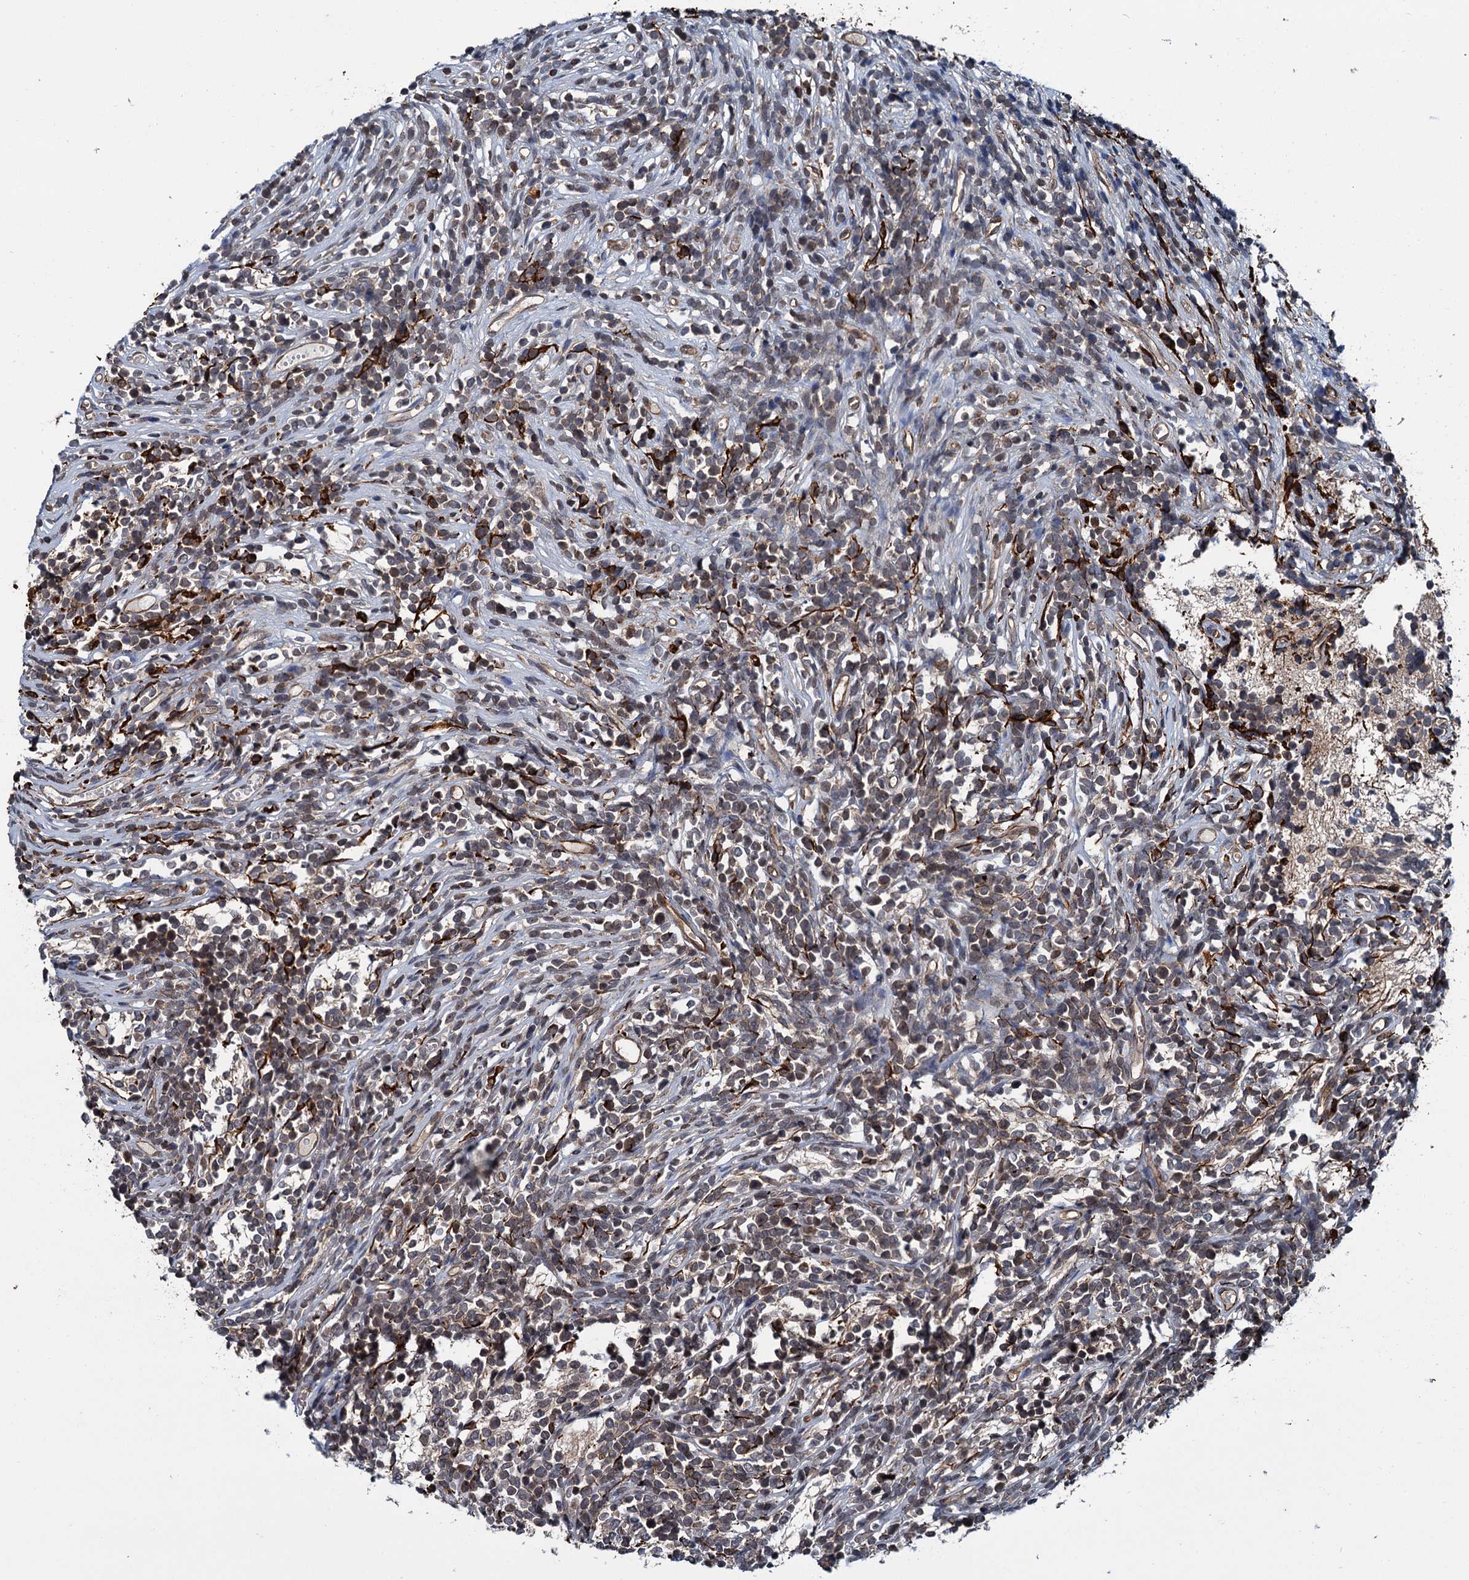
{"staining": {"intensity": "moderate", "quantity": "<25%", "location": "cytoplasmic/membranous"}, "tissue": "glioma", "cell_type": "Tumor cells", "image_type": "cancer", "snomed": [{"axis": "morphology", "description": "Glioma, malignant, Low grade"}, {"axis": "topography", "description": "Brain"}], "caption": "Immunohistochemistry (IHC) (DAB (3,3'-diaminobenzidine)) staining of human malignant glioma (low-grade) displays moderate cytoplasmic/membranous protein staining in approximately <25% of tumor cells. Nuclei are stained in blue.", "gene": "ZFYVE19", "patient": {"sex": "female", "age": 1}}